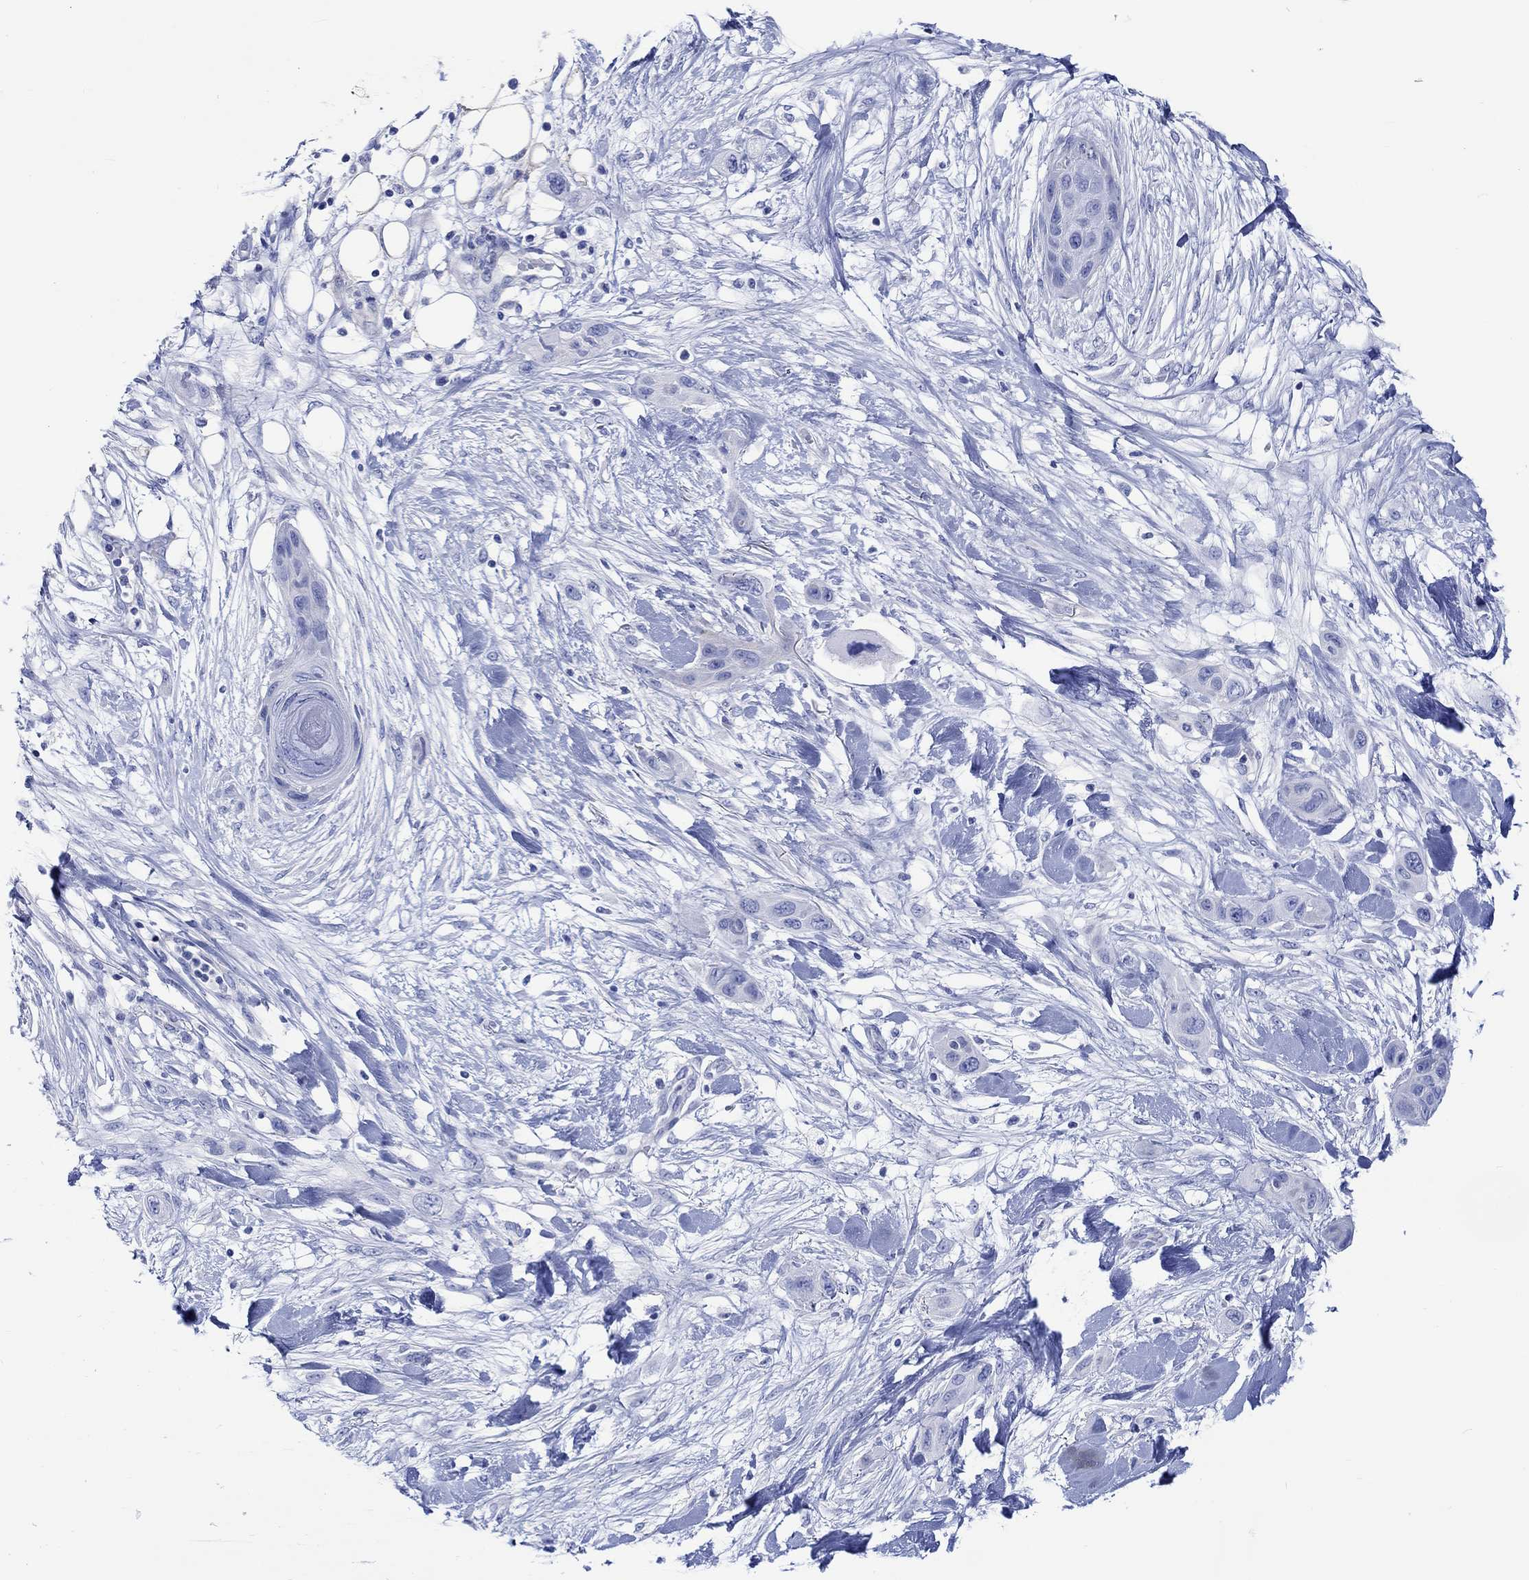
{"staining": {"intensity": "negative", "quantity": "none", "location": "none"}, "tissue": "skin cancer", "cell_type": "Tumor cells", "image_type": "cancer", "snomed": [{"axis": "morphology", "description": "Squamous cell carcinoma, NOS"}, {"axis": "topography", "description": "Skin"}], "caption": "Tumor cells are negative for protein expression in human skin cancer (squamous cell carcinoma).", "gene": "CPLX2", "patient": {"sex": "male", "age": 79}}